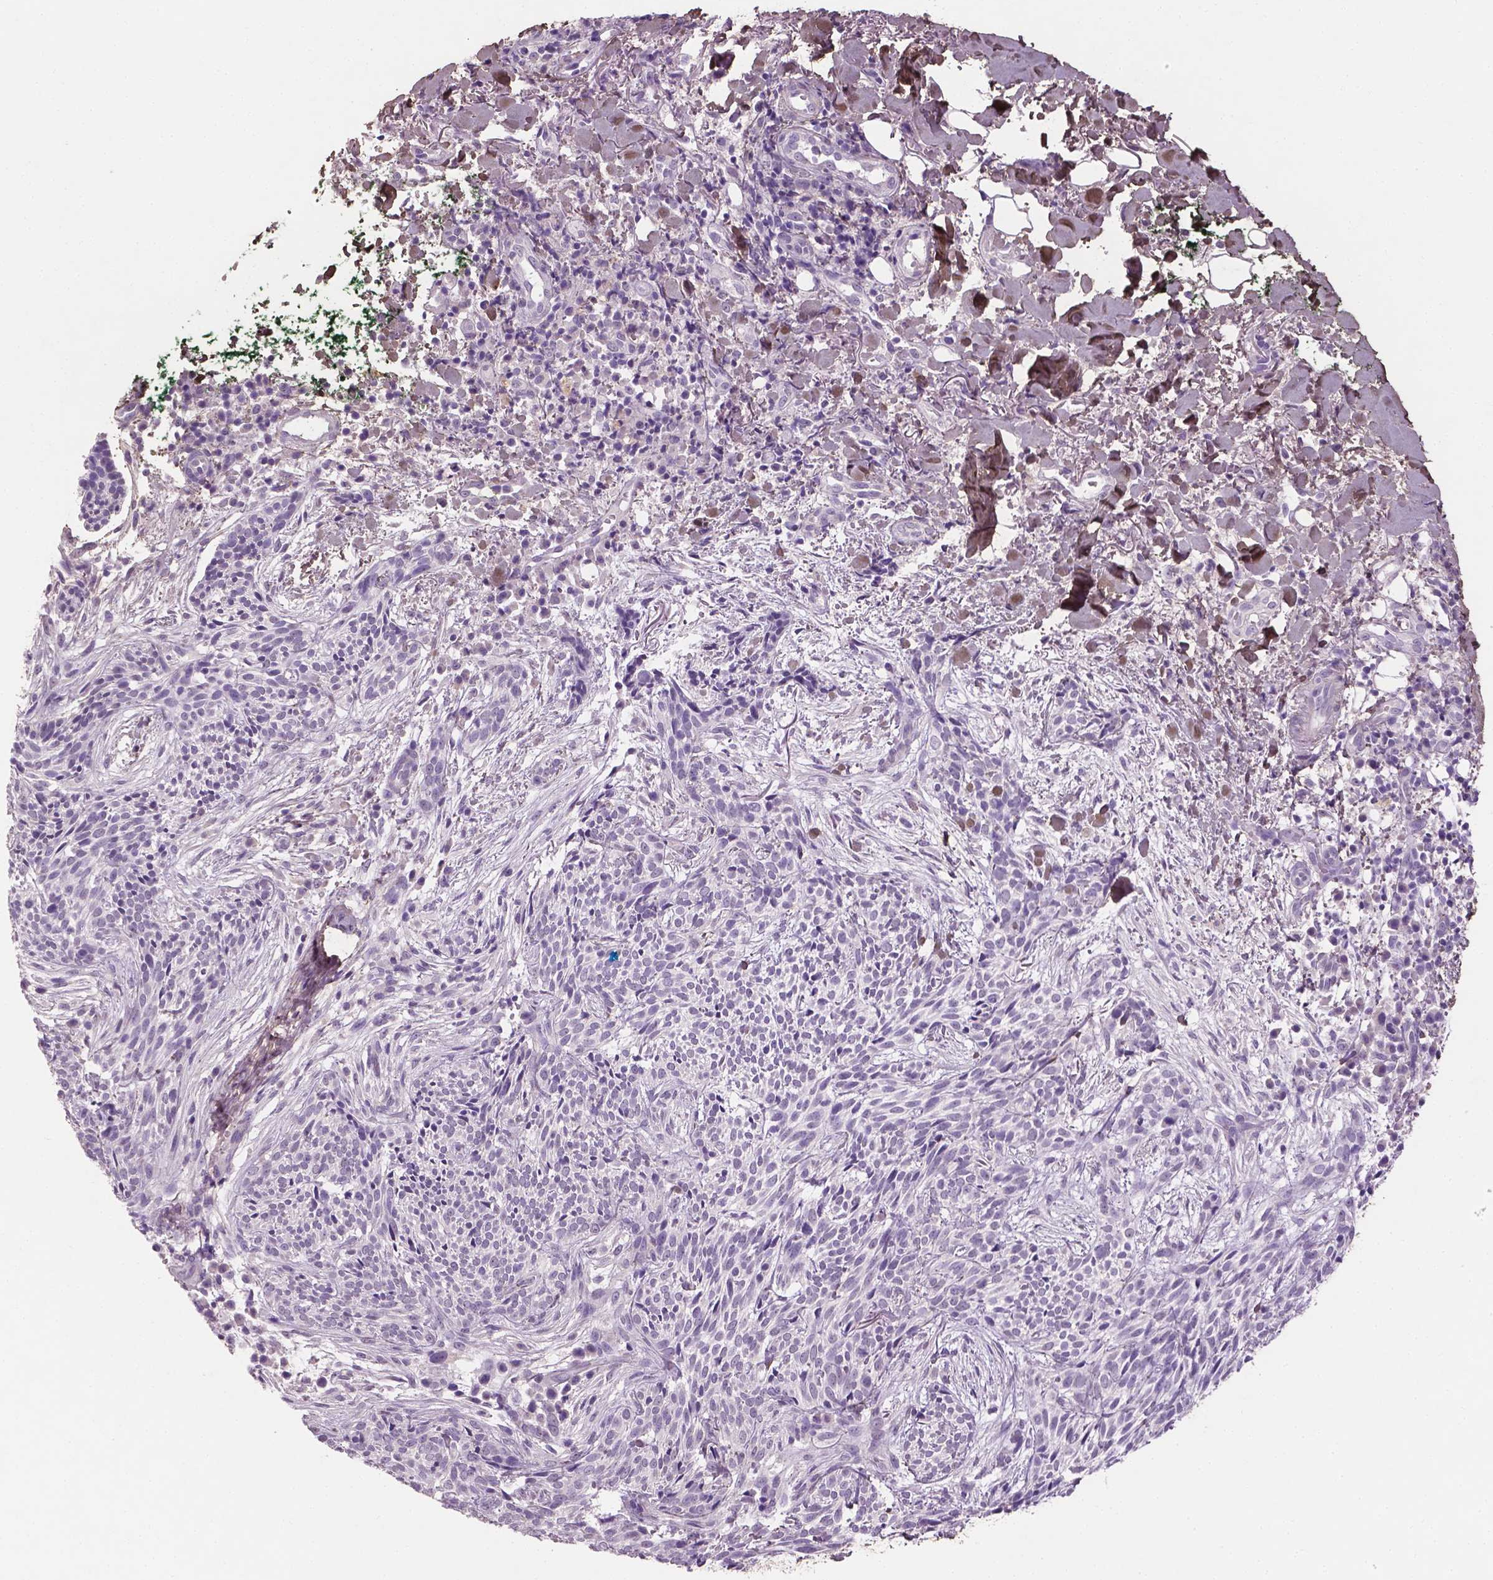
{"staining": {"intensity": "negative", "quantity": "none", "location": "none"}, "tissue": "skin cancer", "cell_type": "Tumor cells", "image_type": "cancer", "snomed": [{"axis": "morphology", "description": "Basal cell carcinoma"}, {"axis": "topography", "description": "Skin"}], "caption": "Skin cancer (basal cell carcinoma) was stained to show a protein in brown. There is no significant positivity in tumor cells.", "gene": "DLG2", "patient": {"sex": "male", "age": 71}}